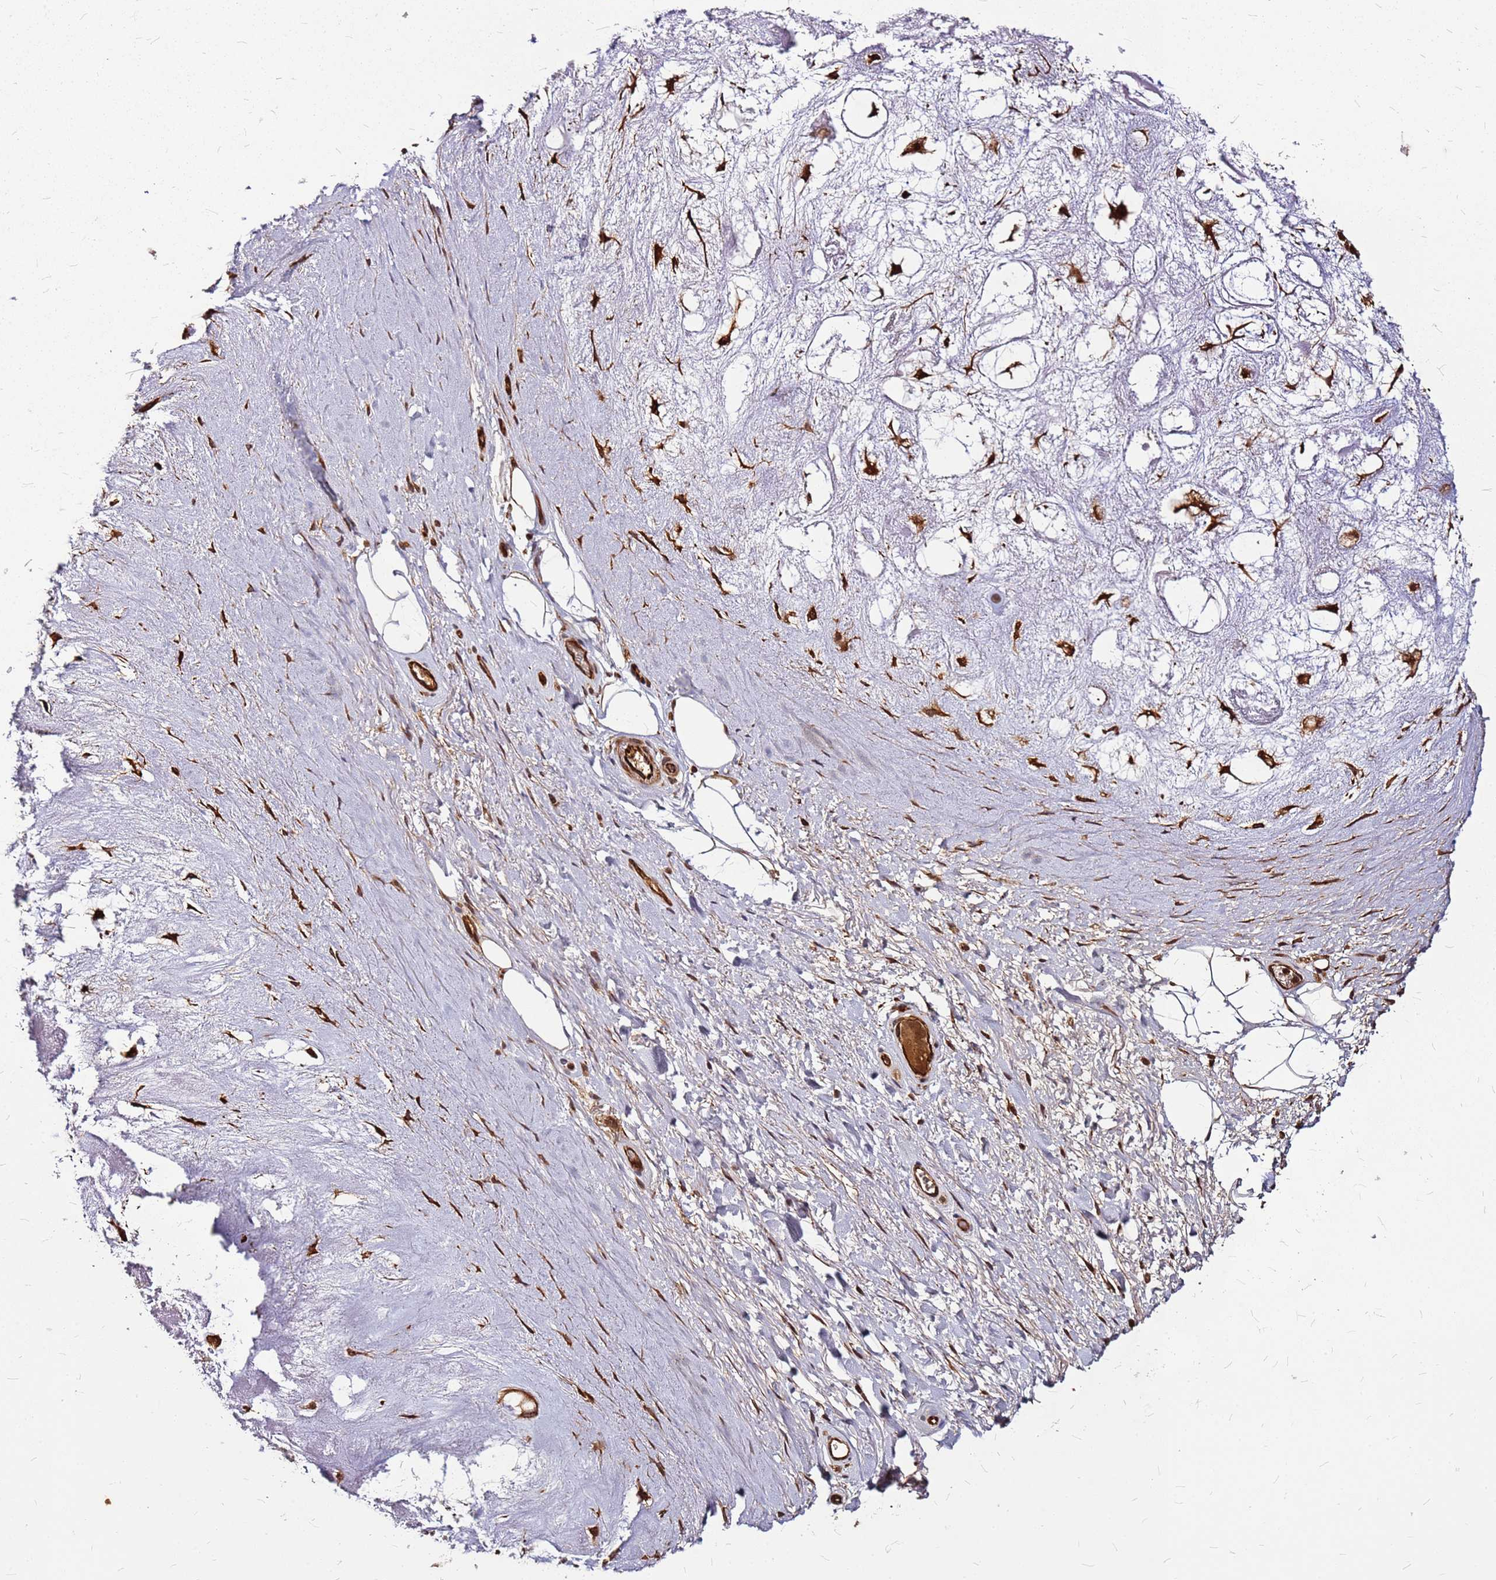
{"staining": {"intensity": "strong", "quantity": ">75%", "location": "cytoplasmic/membranous"}, "tissue": "adipose tissue", "cell_type": "Adipocytes", "image_type": "normal", "snomed": [{"axis": "morphology", "description": "Normal tissue, NOS"}, {"axis": "topography", "description": "Cartilage tissue"}], "caption": "Protein staining exhibits strong cytoplasmic/membranous positivity in about >75% of adipocytes in benign adipose tissue.", "gene": "LYPLAL1", "patient": {"sex": "male", "age": 81}}